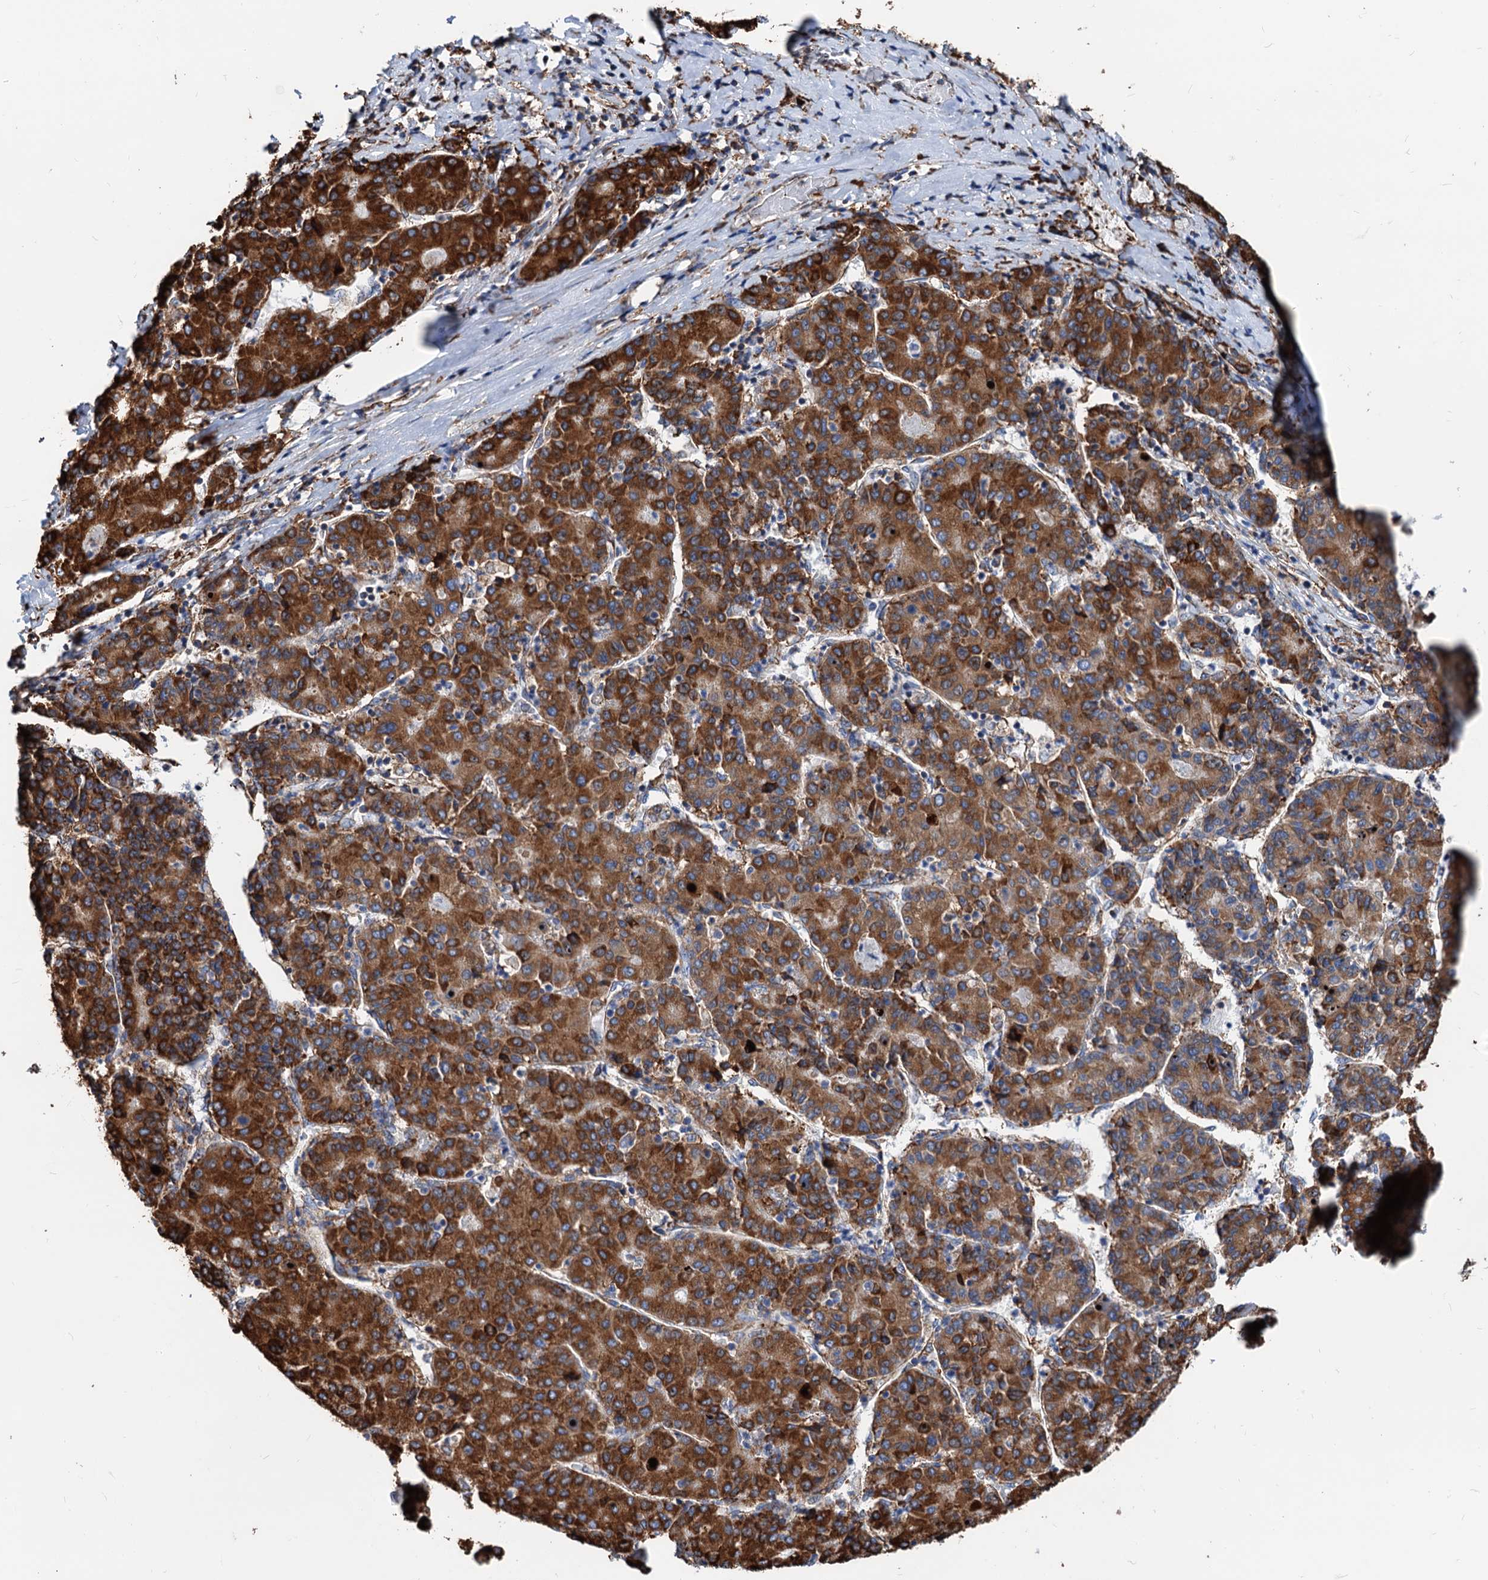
{"staining": {"intensity": "strong", "quantity": ">75%", "location": "cytoplasmic/membranous"}, "tissue": "liver cancer", "cell_type": "Tumor cells", "image_type": "cancer", "snomed": [{"axis": "morphology", "description": "Carcinoma, Hepatocellular, NOS"}, {"axis": "topography", "description": "Liver"}], "caption": "Liver cancer (hepatocellular carcinoma) tissue shows strong cytoplasmic/membranous staining in about >75% of tumor cells (DAB (3,3'-diaminobenzidine) IHC with brightfield microscopy, high magnification).", "gene": "HSPA5", "patient": {"sex": "male", "age": 65}}